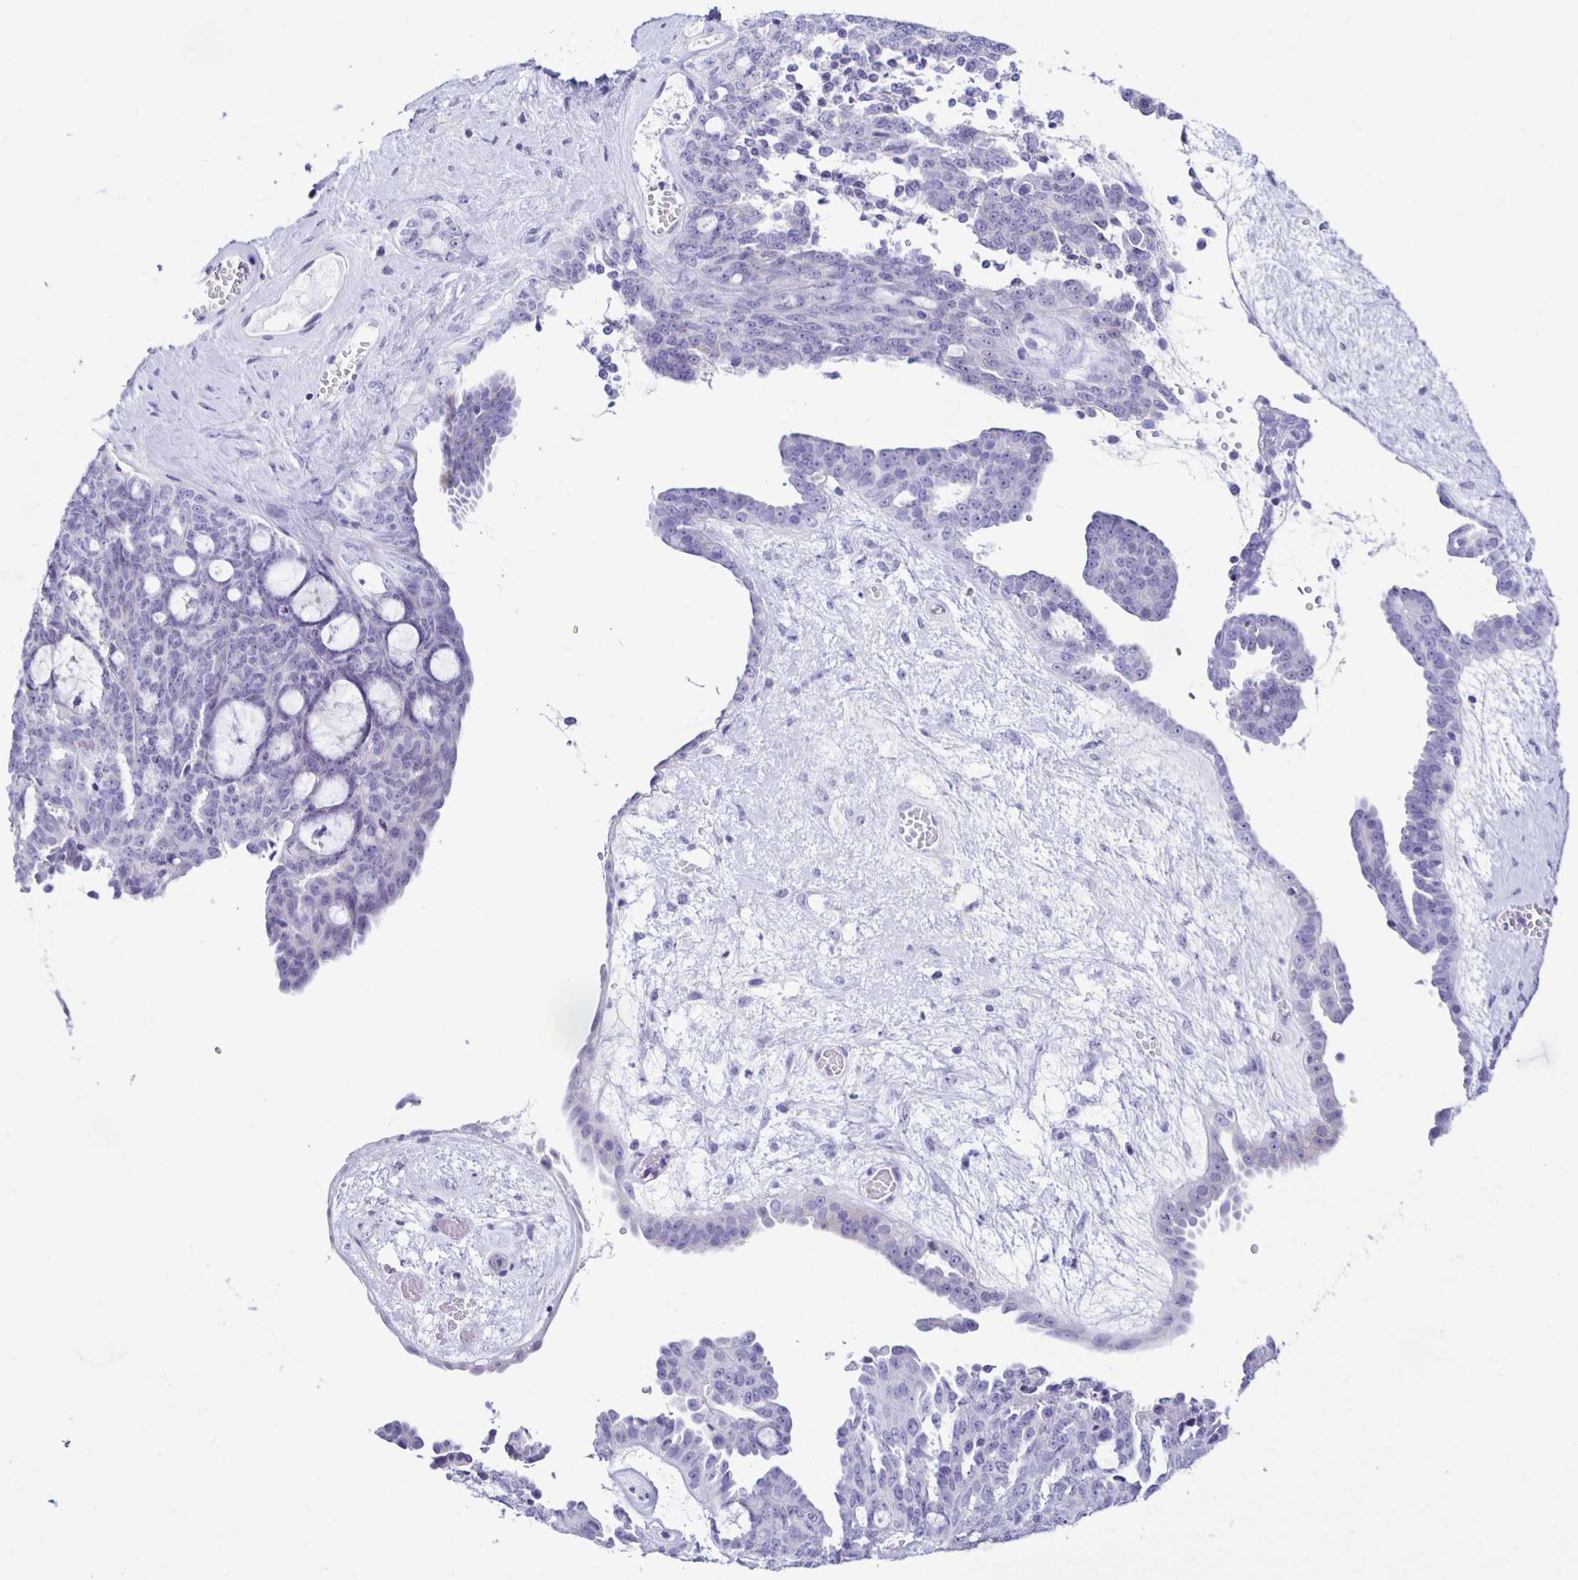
{"staining": {"intensity": "negative", "quantity": "none", "location": "none"}, "tissue": "ovarian cancer", "cell_type": "Tumor cells", "image_type": "cancer", "snomed": [{"axis": "morphology", "description": "Cystadenocarcinoma, serous, NOS"}, {"axis": "topography", "description": "Ovary"}], "caption": "IHC of ovarian cancer (serous cystadenocarcinoma) demonstrates no expression in tumor cells.", "gene": "AQP6", "patient": {"sex": "female", "age": 71}}